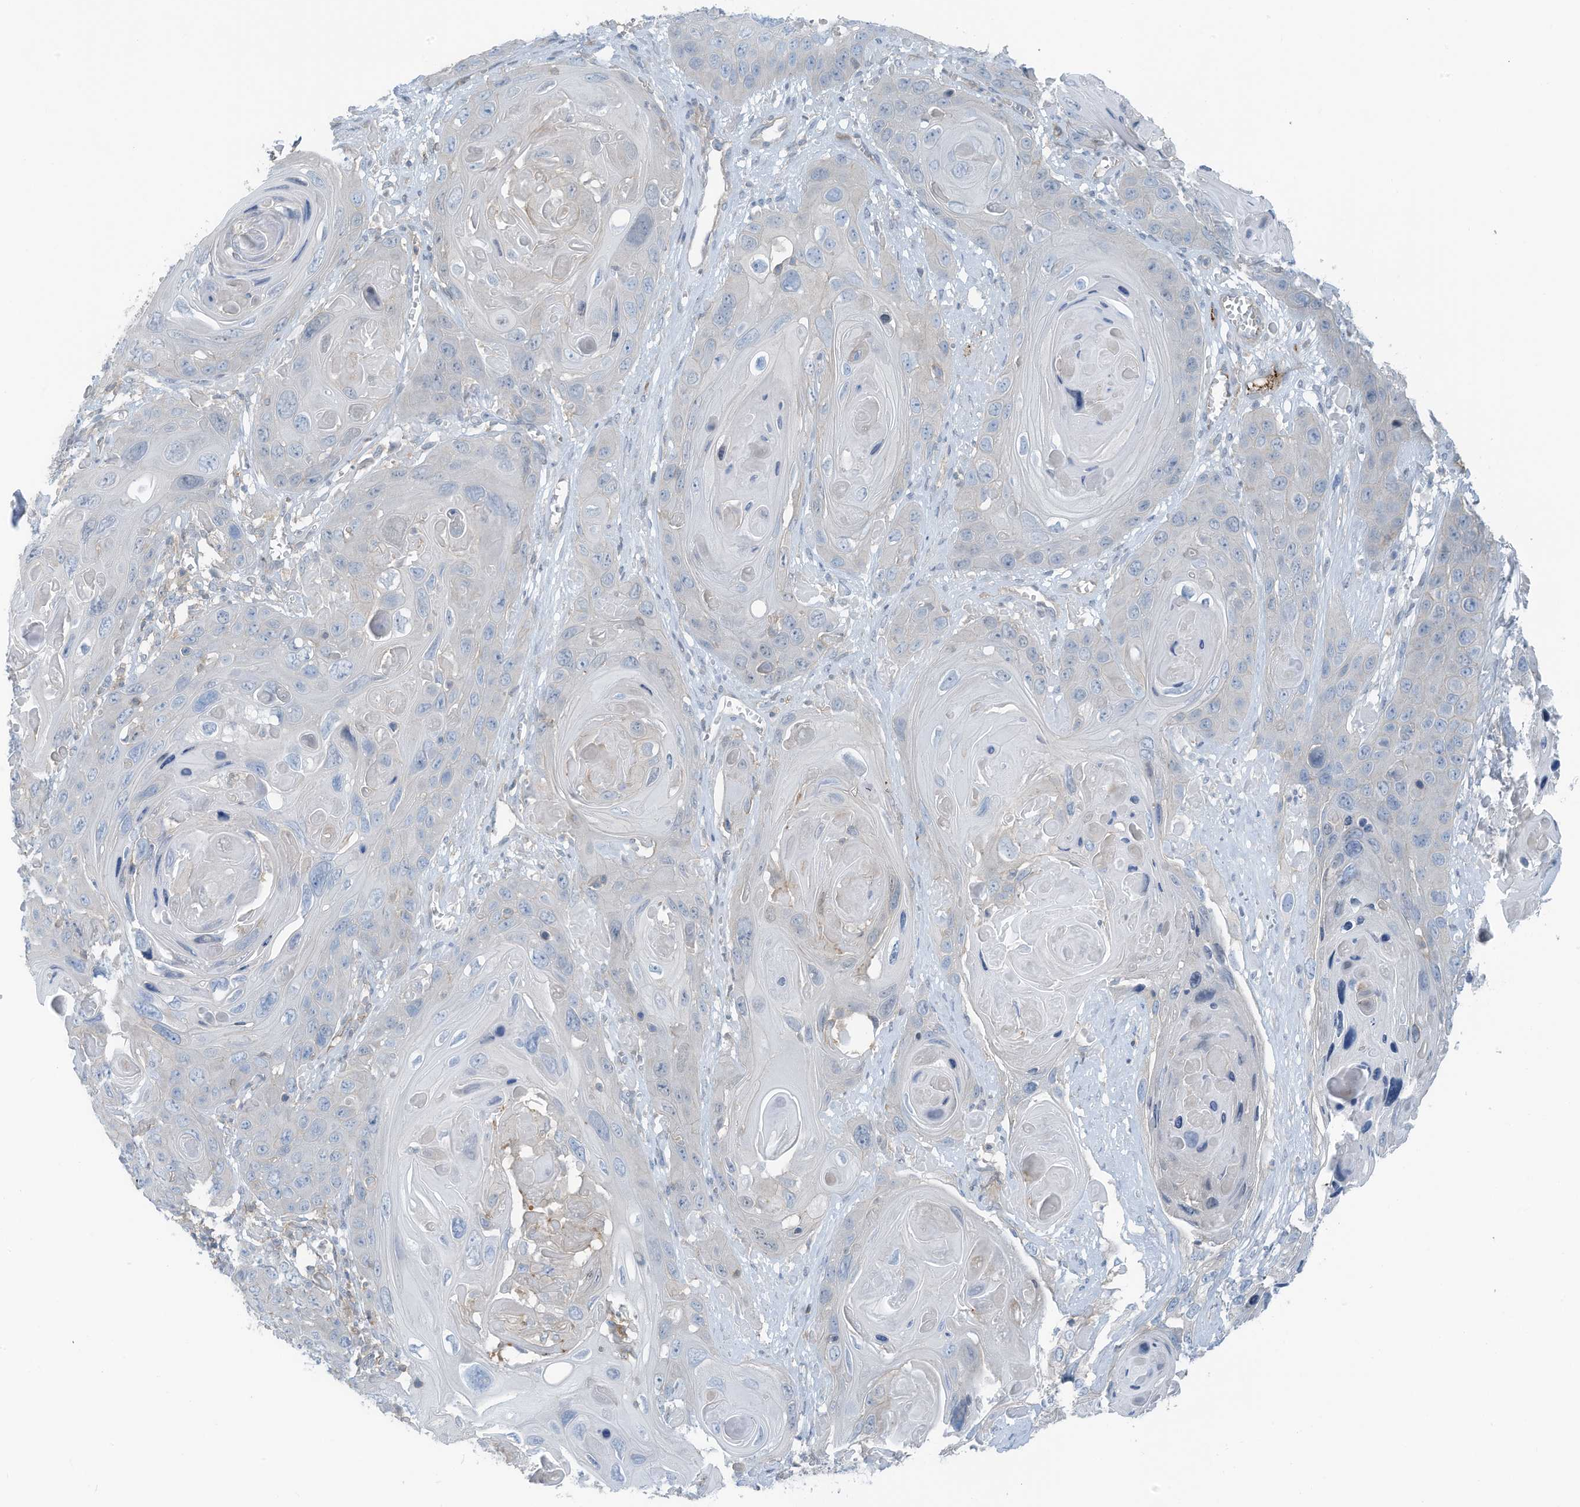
{"staining": {"intensity": "negative", "quantity": "none", "location": "none"}, "tissue": "skin cancer", "cell_type": "Tumor cells", "image_type": "cancer", "snomed": [{"axis": "morphology", "description": "Squamous cell carcinoma, NOS"}, {"axis": "topography", "description": "Skin"}], "caption": "This histopathology image is of squamous cell carcinoma (skin) stained with IHC to label a protein in brown with the nuclei are counter-stained blue. There is no staining in tumor cells.", "gene": "ZNF846", "patient": {"sex": "male", "age": 55}}